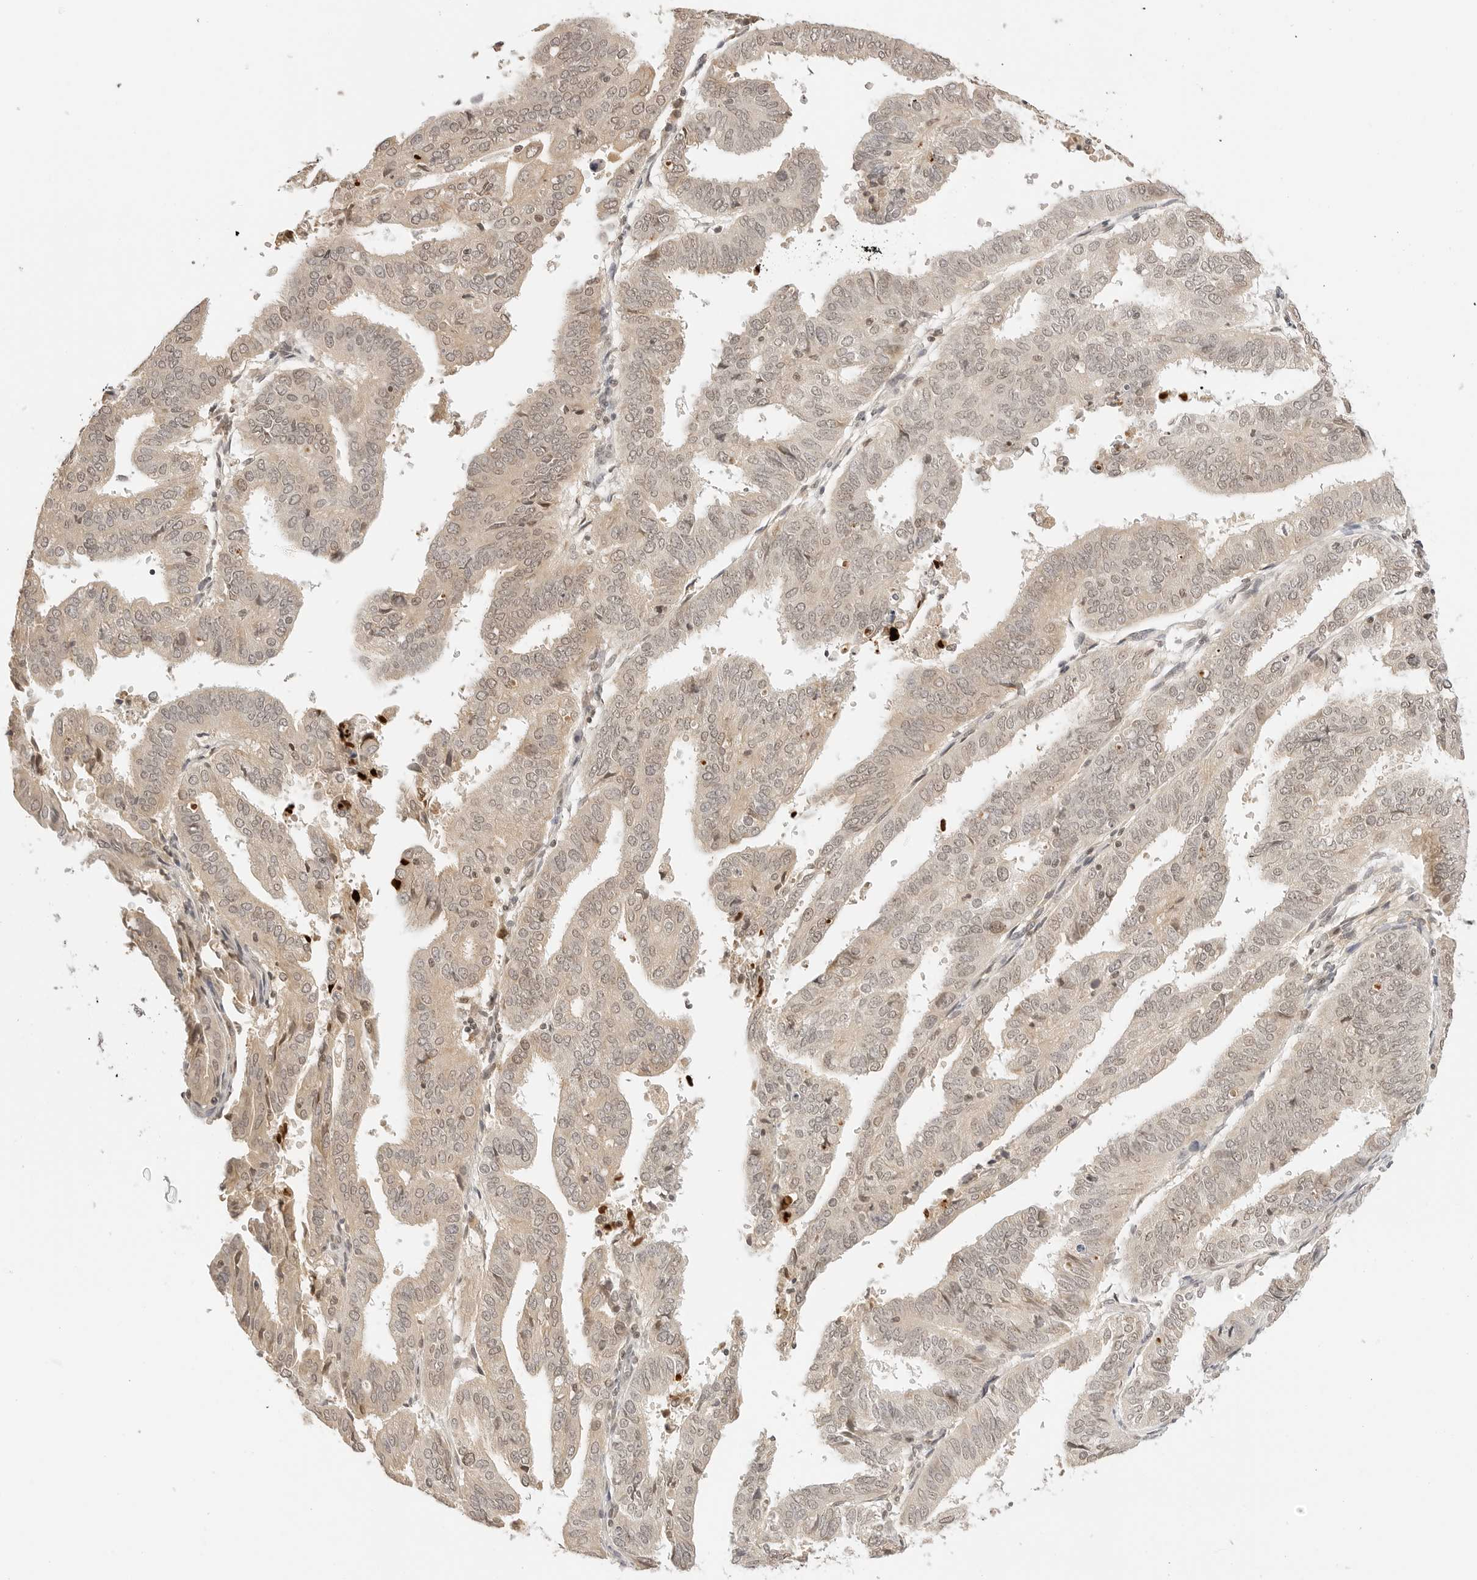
{"staining": {"intensity": "weak", "quantity": ">75%", "location": "cytoplasmic/membranous,nuclear"}, "tissue": "endometrial cancer", "cell_type": "Tumor cells", "image_type": "cancer", "snomed": [{"axis": "morphology", "description": "Adenocarcinoma, NOS"}, {"axis": "topography", "description": "Uterus"}], "caption": "About >75% of tumor cells in endometrial cancer reveal weak cytoplasmic/membranous and nuclear protein positivity as visualized by brown immunohistochemical staining.", "gene": "SEPTIN4", "patient": {"sex": "female", "age": 77}}